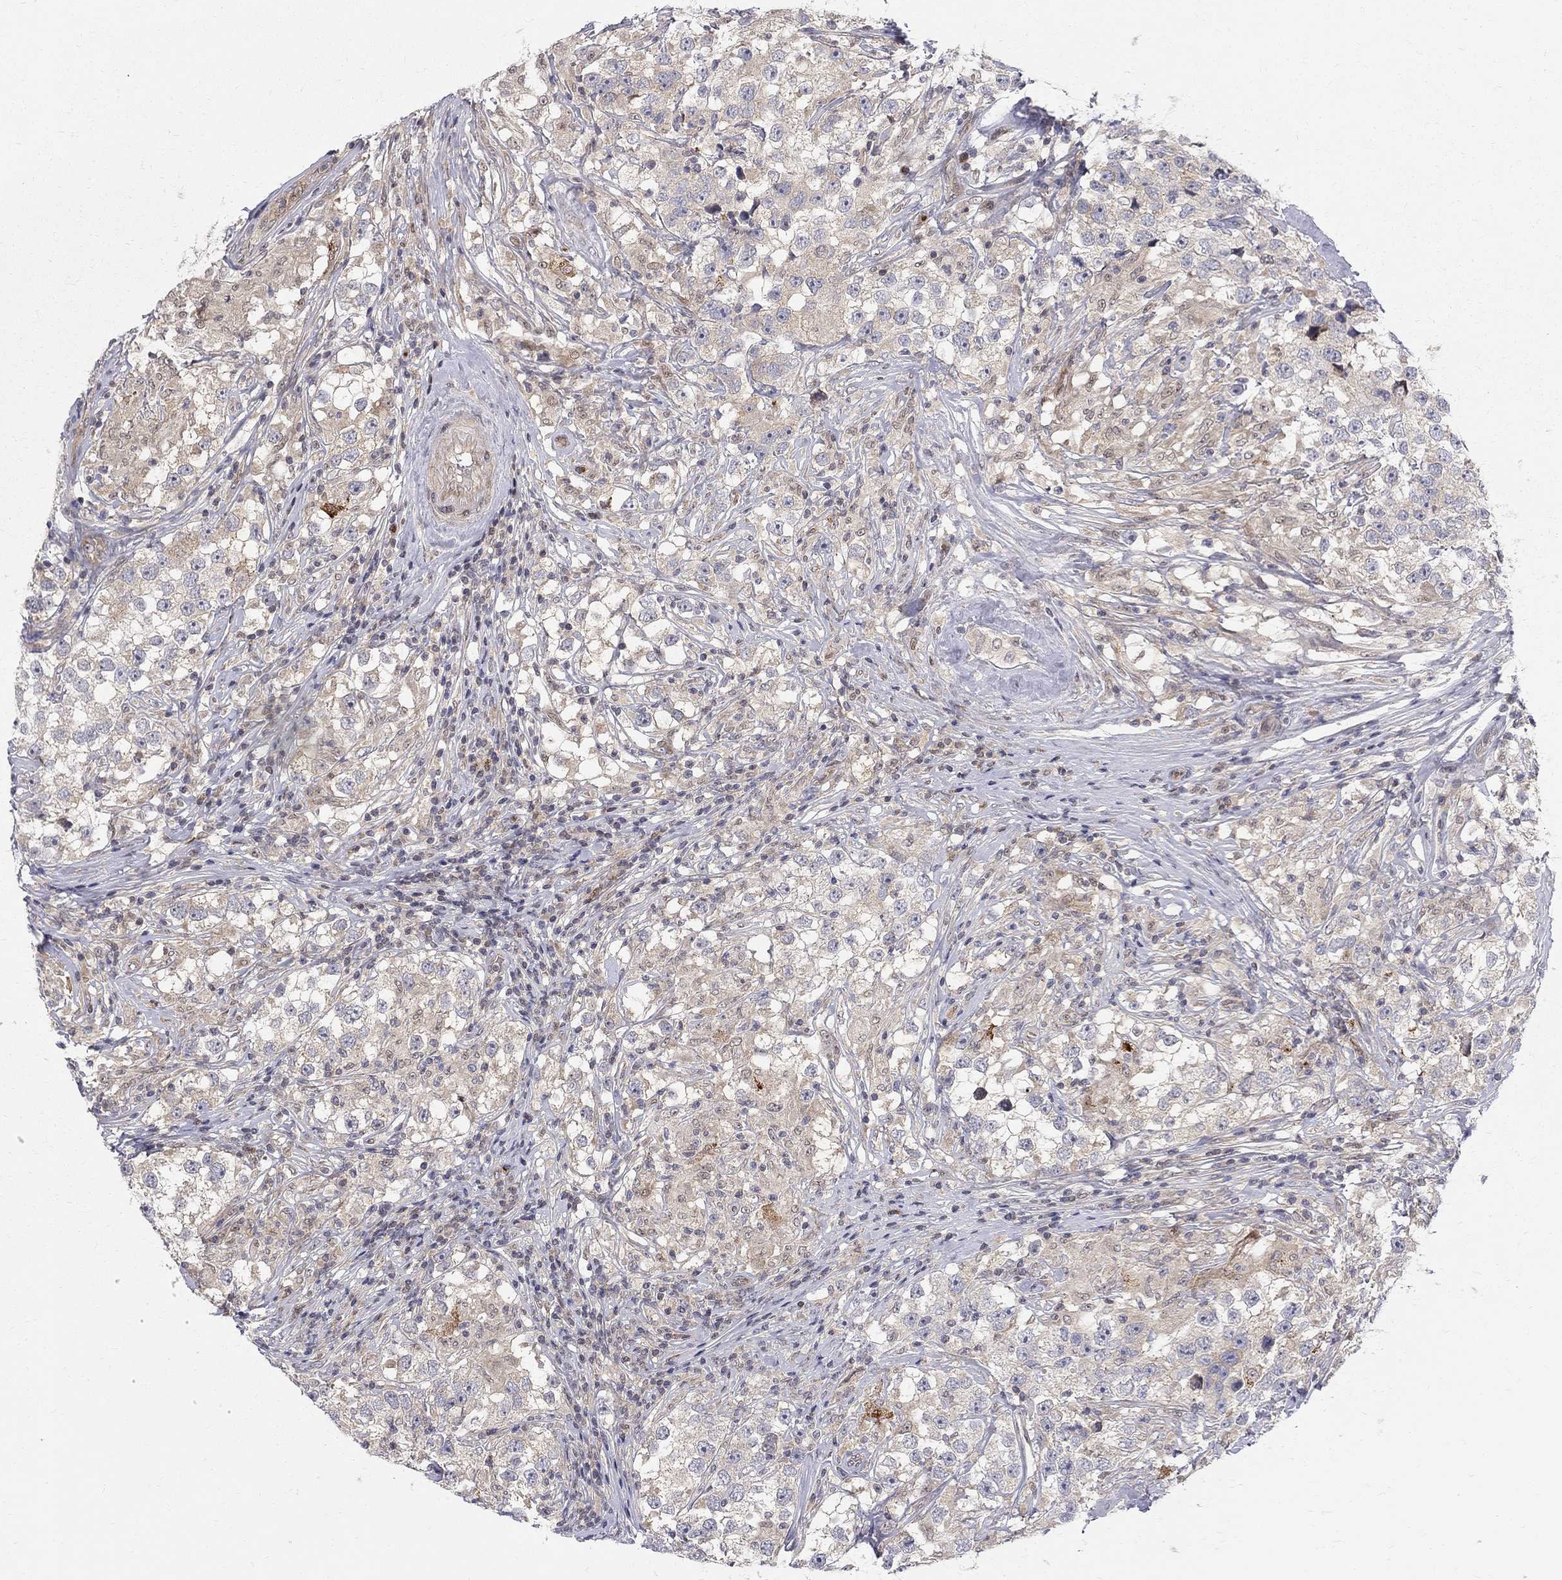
{"staining": {"intensity": "weak", "quantity": "25%-75%", "location": "cytoplasmic/membranous"}, "tissue": "testis cancer", "cell_type": "Tumor cells", "image_type": "cancer", "snomed": [{"axis": "morphology", "description": "Seminoma, NOS"}, {"axis": "topography", "description": "Testis"}], "caption": "Immunohistochemistry staining of testis cancer (seminoma), which displays low levels of weak cytoplasmic/membranous positivity in approximately 25%-75% of tumor cells indicating weak cytoplasmic/membranous protein staining. The staining was performed using DAB (3,3'-diaminobenzidine) (brown) for protein detection and nuclei were counterstained in hematoxylin (blue).", "gene": "WDR19", "patient": {"sex": "male", "age": 46}}